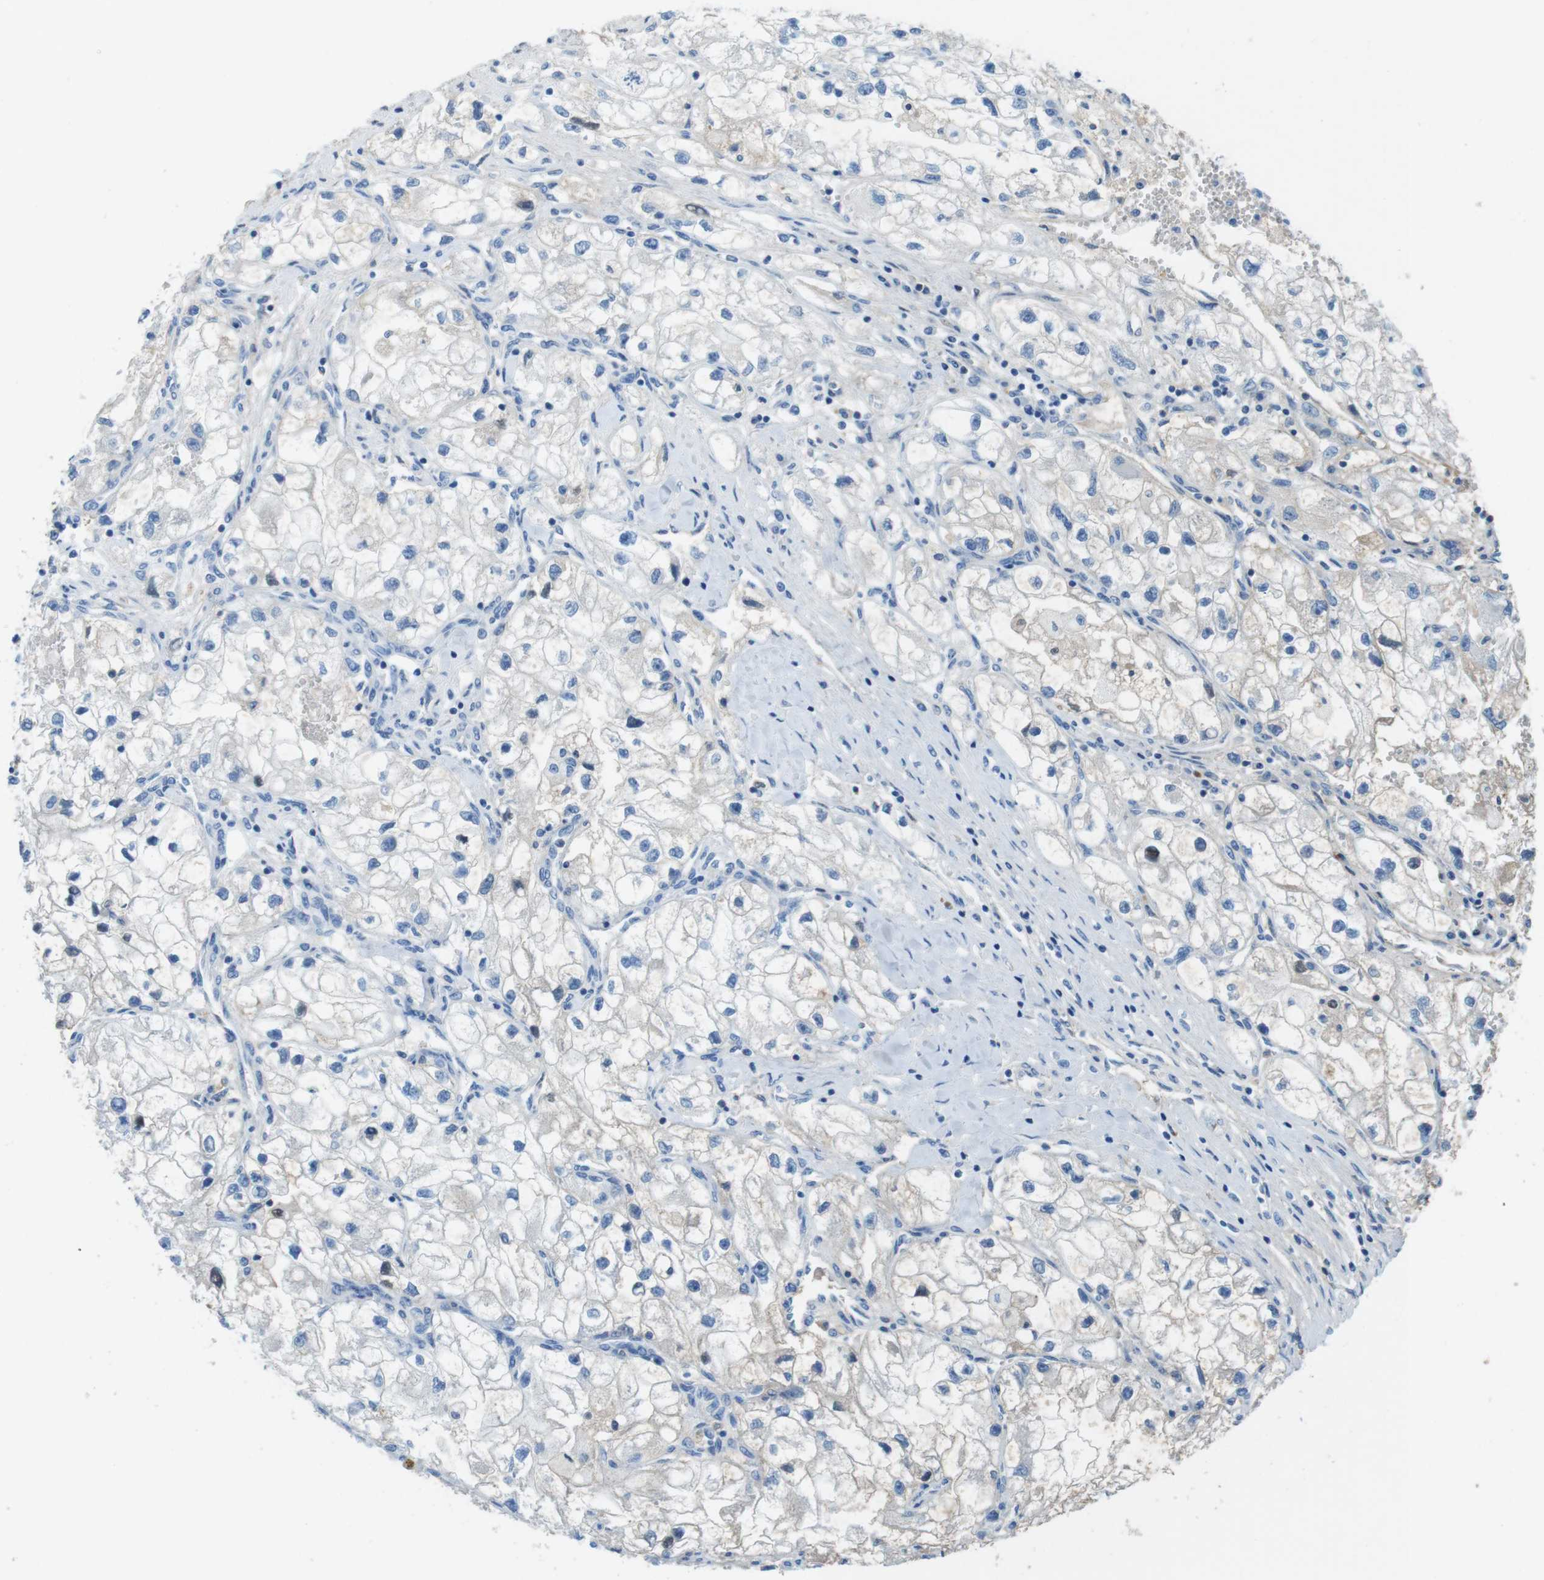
{"staining": {"intensity": "negative", "quantity": "none", "location": "none"}, "tissue": "renal cancer", "cell_type": "Tumor cells", "image_type": "cancer", "snomed": [{"axis": "morphology", "description": "Adenocarcinoma, NOS"}, {"axis": "topography", "description": "Kidney"}], "caption": "Tumor cells are negative for protein expression in human renal adenocarcinoma.", "gene": "TMPRSS15", "patient": {"sex": "female", "age": 70}}